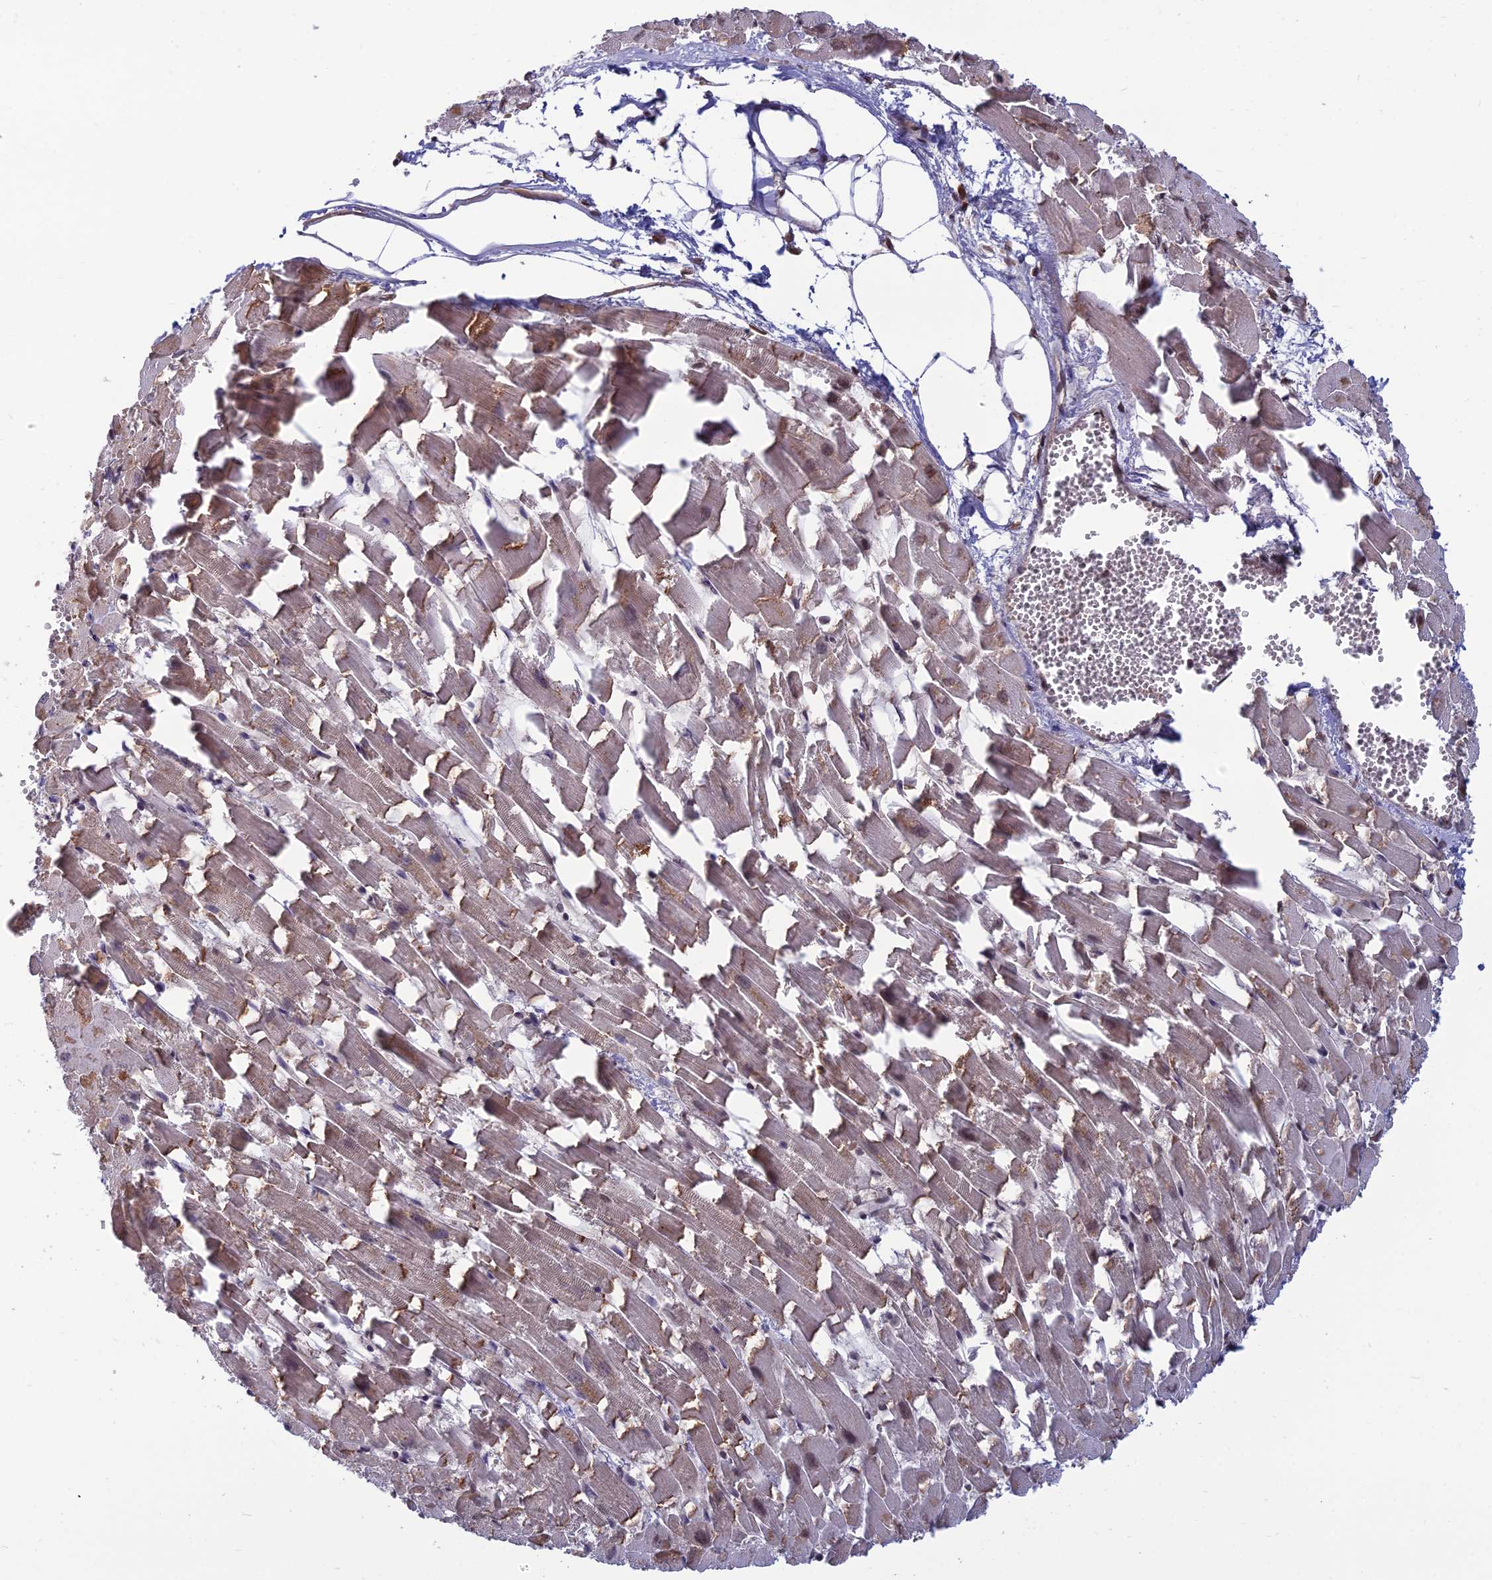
{"staining": {"intensity": "moderate", "quantity": "25%-75%", "location": "cytoplasmic/membranous"}, "tissue": "heart muscle", "cell_type": "Cardiomyocytes", "image_type": "normal", "snomed": [{"axis": "morphology", "description": "Normal tissue, NOS"}, {"axis": "topography", "description": "Heart"}], "caption": "Moderate cytoplasmic/membranous staining for a protein is present in approximately 25%-75% of cardiomyocytes of normal heart muscle using immunohistochemistry (IHC).", "gene": "OPA3", "patient": {"sex": "female", "age": 64}}